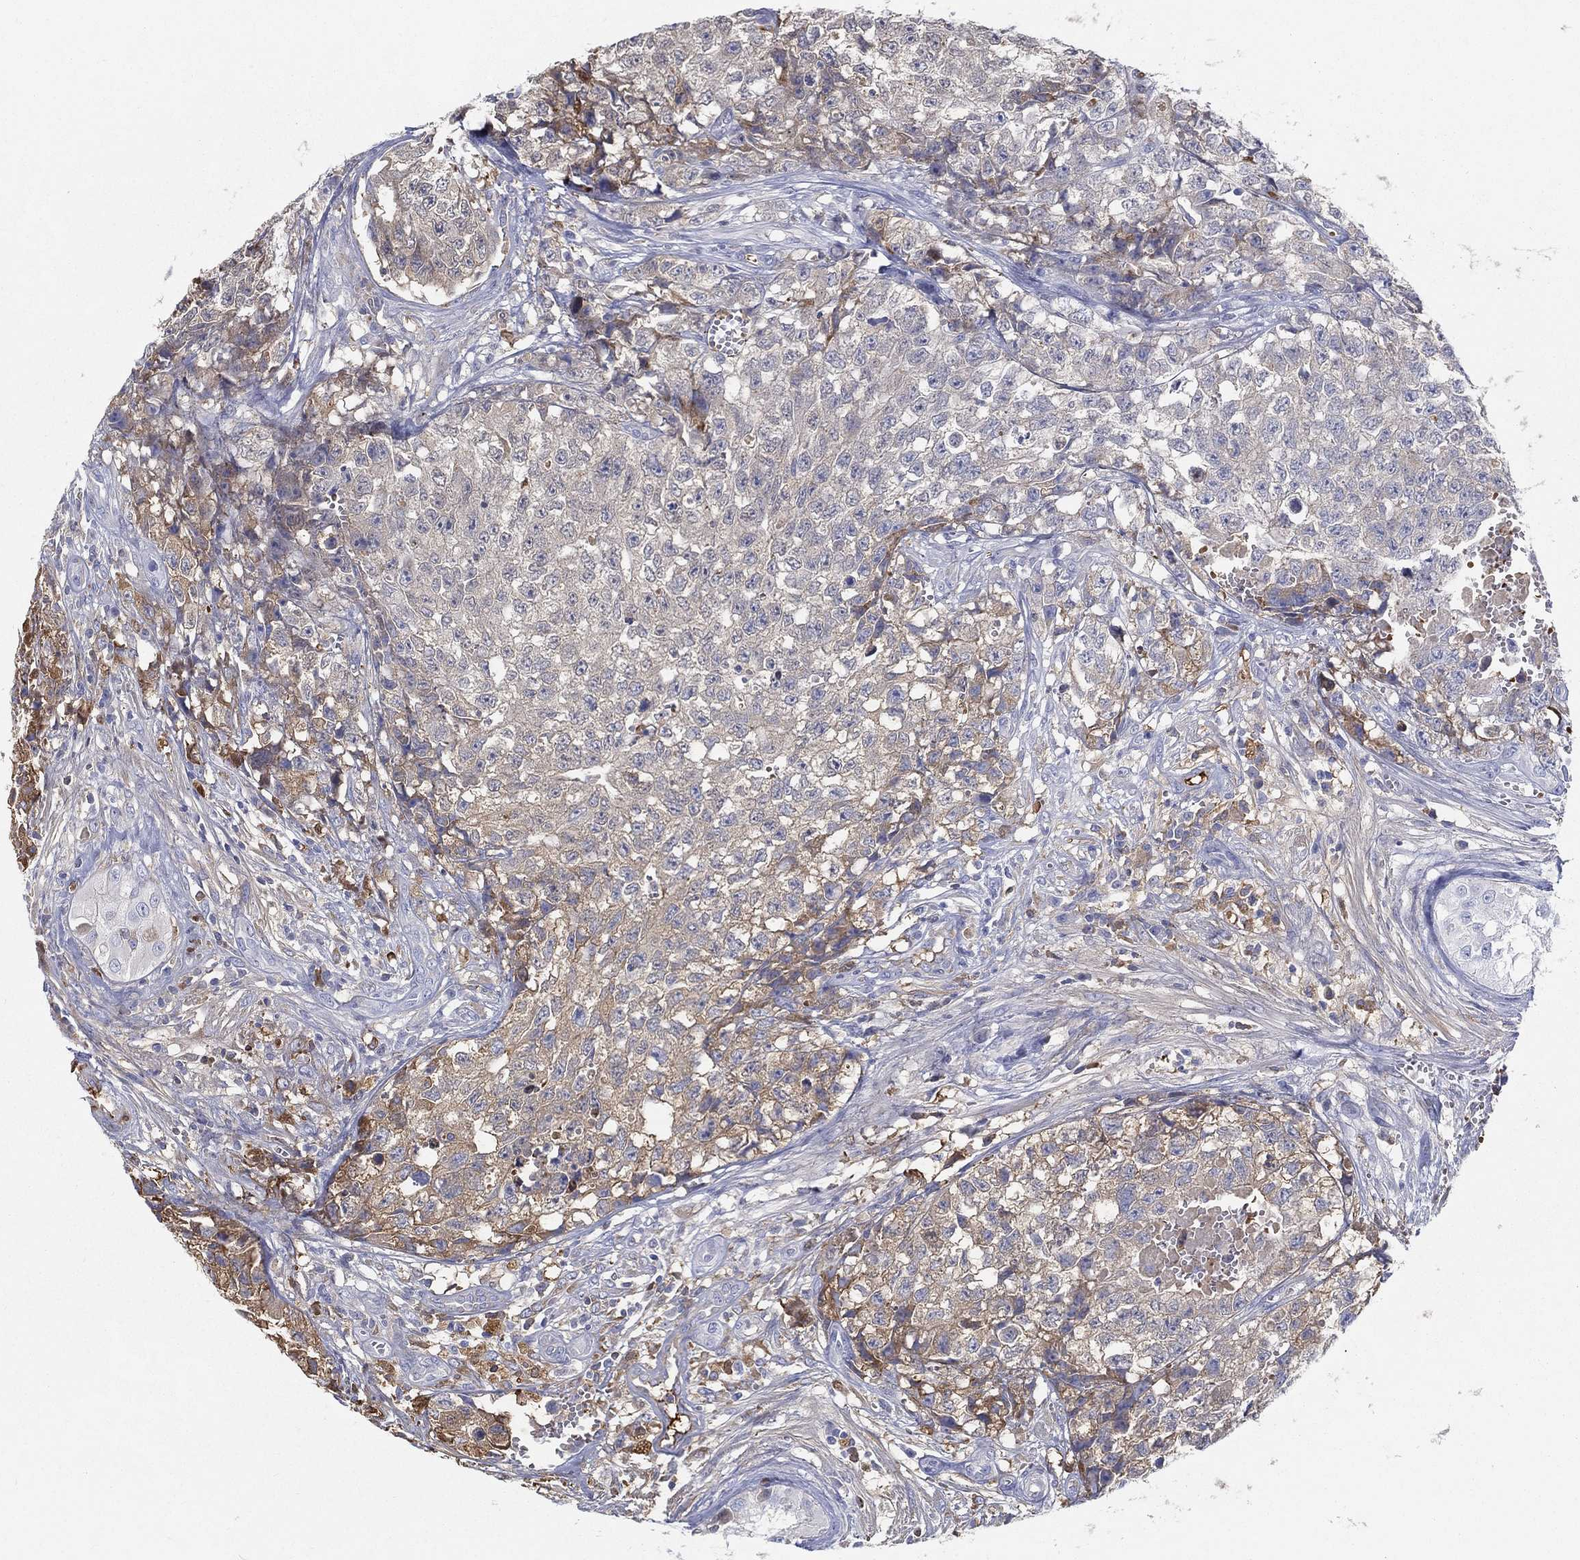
{"staining": {"intensity": "weak", "quantity": "<25%", "location": "cytoplasmic/membranous"}, "tissue": "testis cancer", "cell_type": "Tumor cells", "image_type": "cancer", "snomed": [{"axis": "morphology", "description": "Seminoma, NOS"}, {"axis": "morphology", "description": "Carcinoma, Embryonal, NOS"}, {"axis": "topography", "description": "Testis"}], "caption": "The immunohistochemistry photomicrograph has no significant expression in tumor cells of testis cancer tissue.", "gene": "IFNB1", "patient": {"sex": "male", "age": 22}}